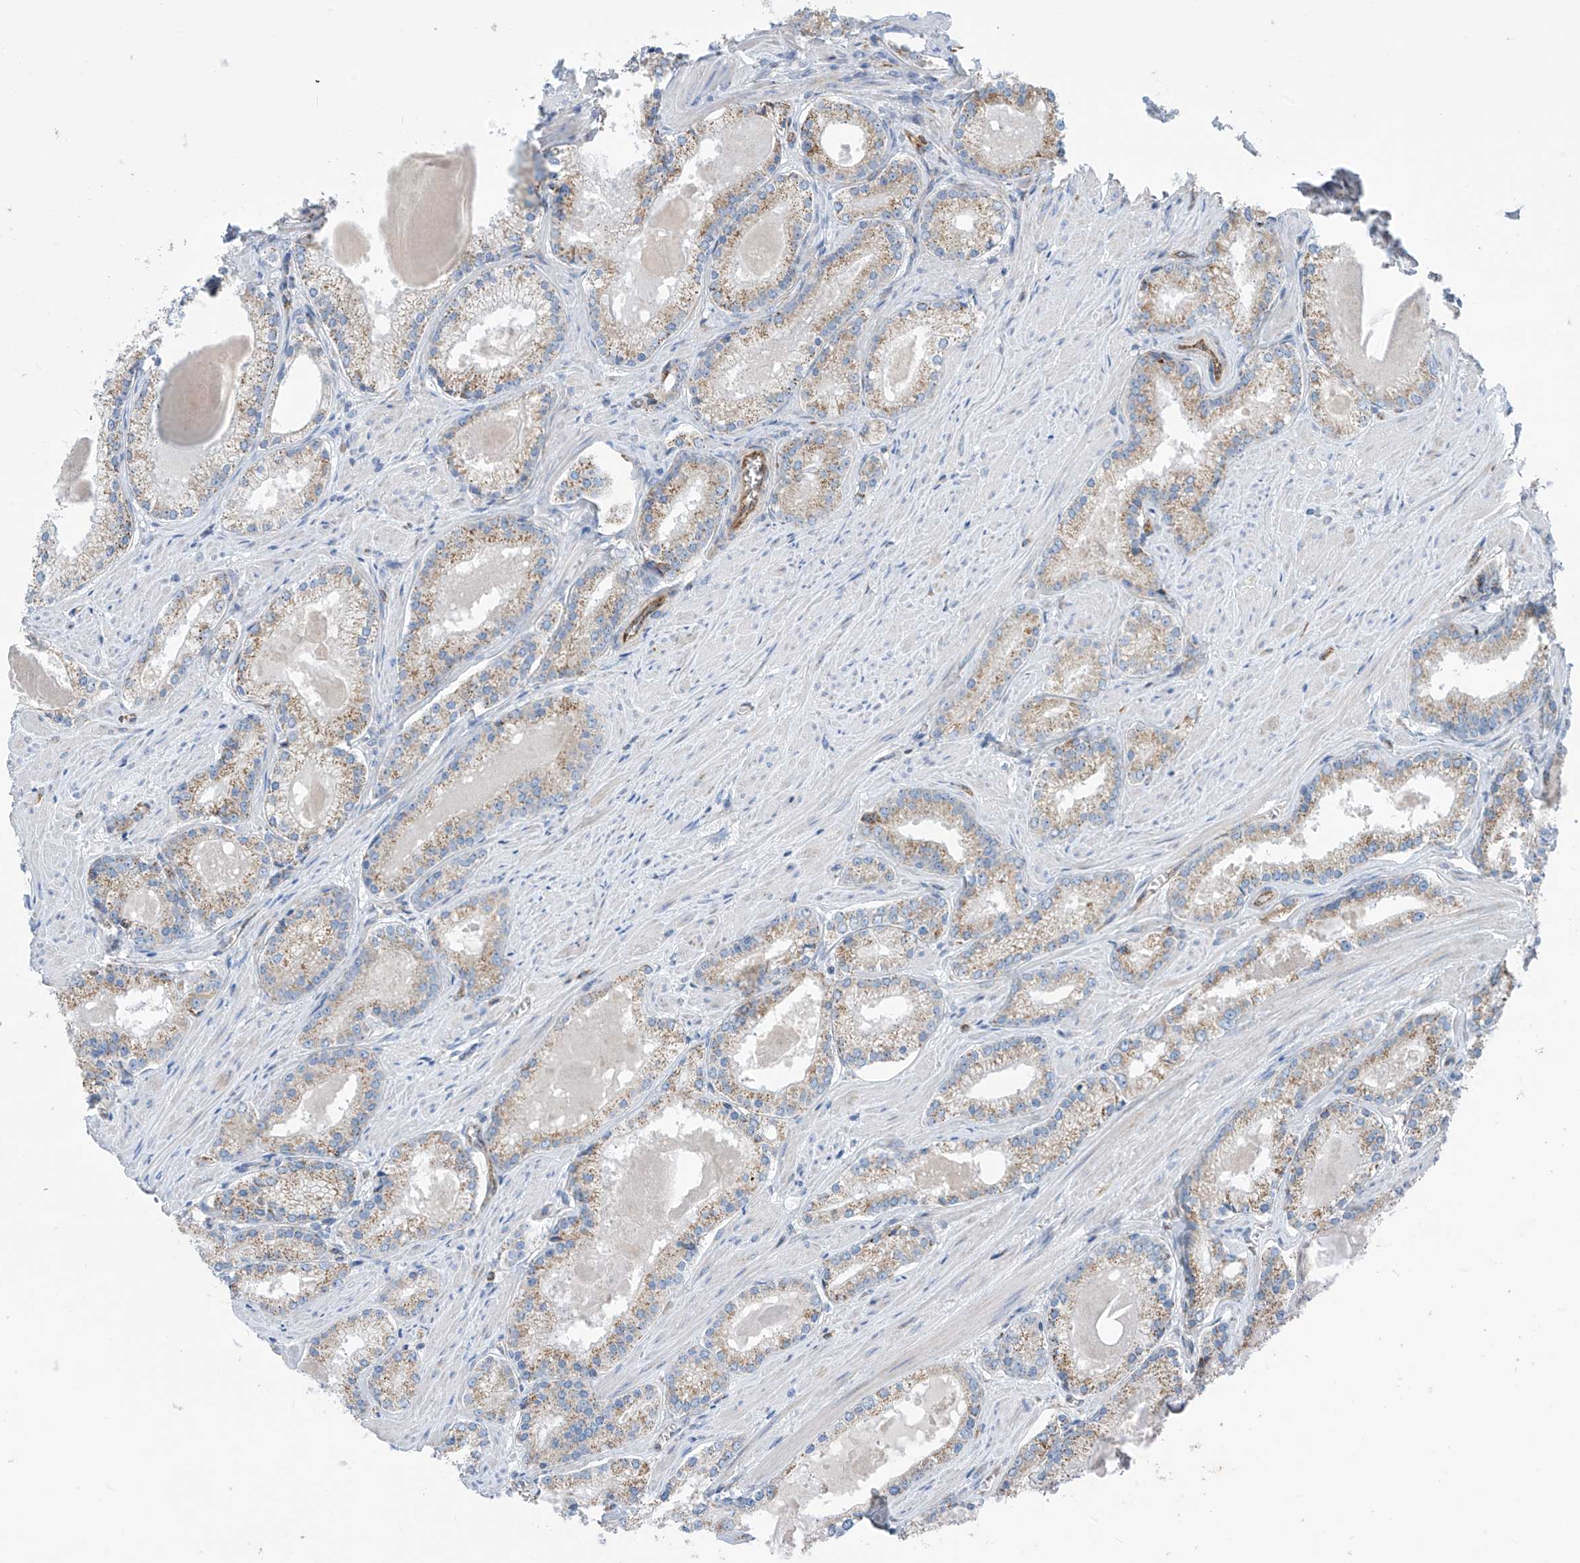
{"staining": {"intensity": "moderate", "quantity": "25%-75%", "location": "cytoplasmic/membranous"}, "tissue": "prostate cancer", "cell_type": "Tumor cells", "image_type": "cancer", "snomed": [{"axis": "morphology", "description": "Adenocarcinoma, Low grade"}, {"axis": "topography", "description": "Prostate"}], "caption": "Immunohistochemical staining of human prostate low-grade adenocarcinoma reveals moderate cytoplasmic/membranous protein expression in approximately 25%-75% of tumor cells.", "gene": "EIF5B", "patient": {"sex": "male", "age": 54}}